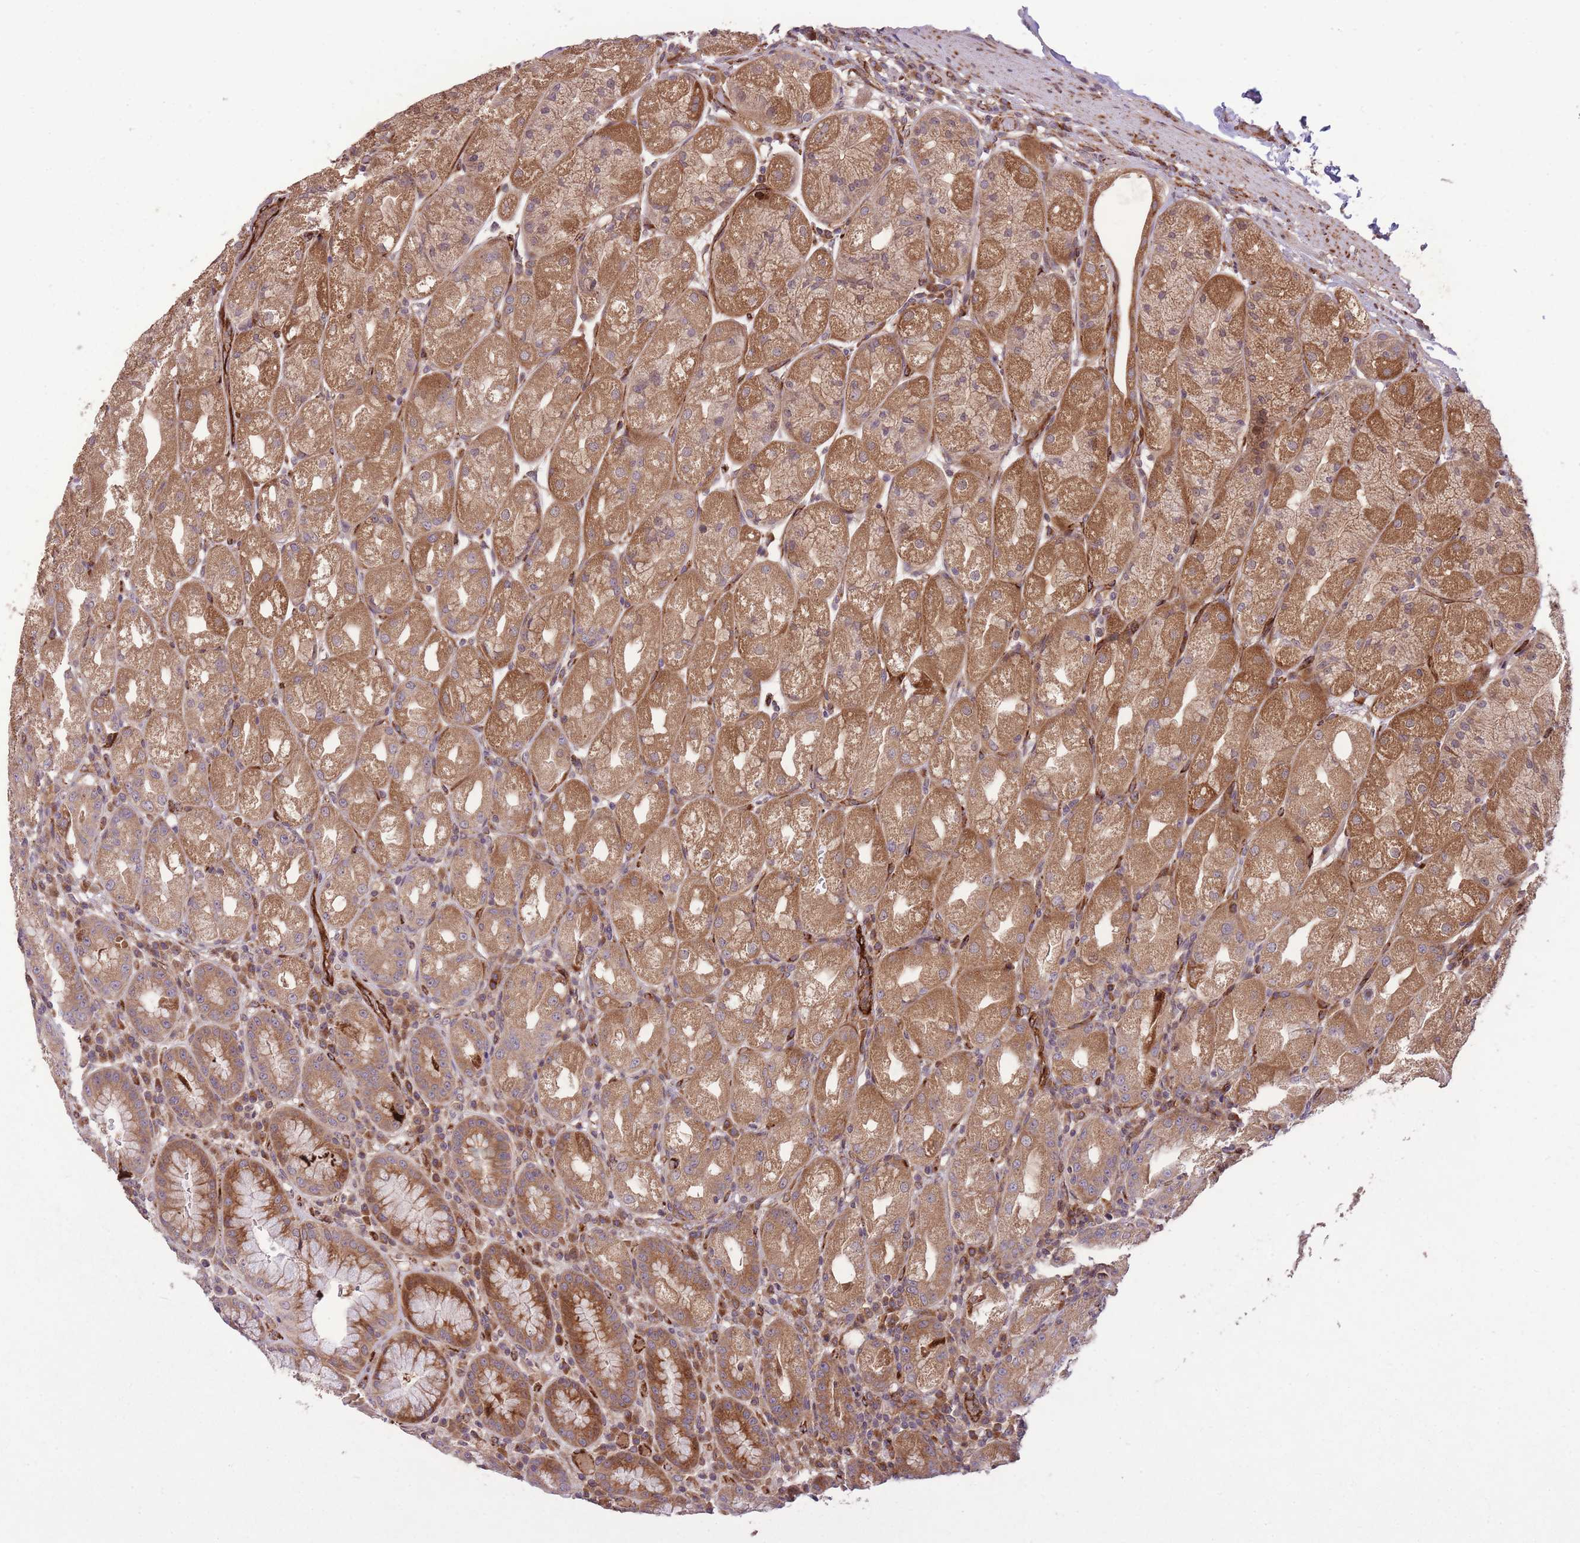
{"staining": {"intensity": "strong", "quantity": ">75%", "location": "cytoplasmic/membranous"}, "tissue": "stomach", "cell_type": "Glandular cells", "image_type": "normal", "snomed": [{"axis": "morphology", "description": "Normal tissue, NOS"}, {"axis": "topography", "description": "Stomach, upper"}], "caption": "IHC (DAB (3,3'-diaminobenzidine)) staining of benign human stomach exhibits strong cytoplasmic/membranous protein staining in approximately >75% of glandular cells. The staining is performed using DAB (3,3'-diaminobenzidine) brown chromogen to label protein expression. The nuclei are counter-stained blue using hematoxylin.", "gene": "CISH", "patient": {"sex": "male", "age": 52}}